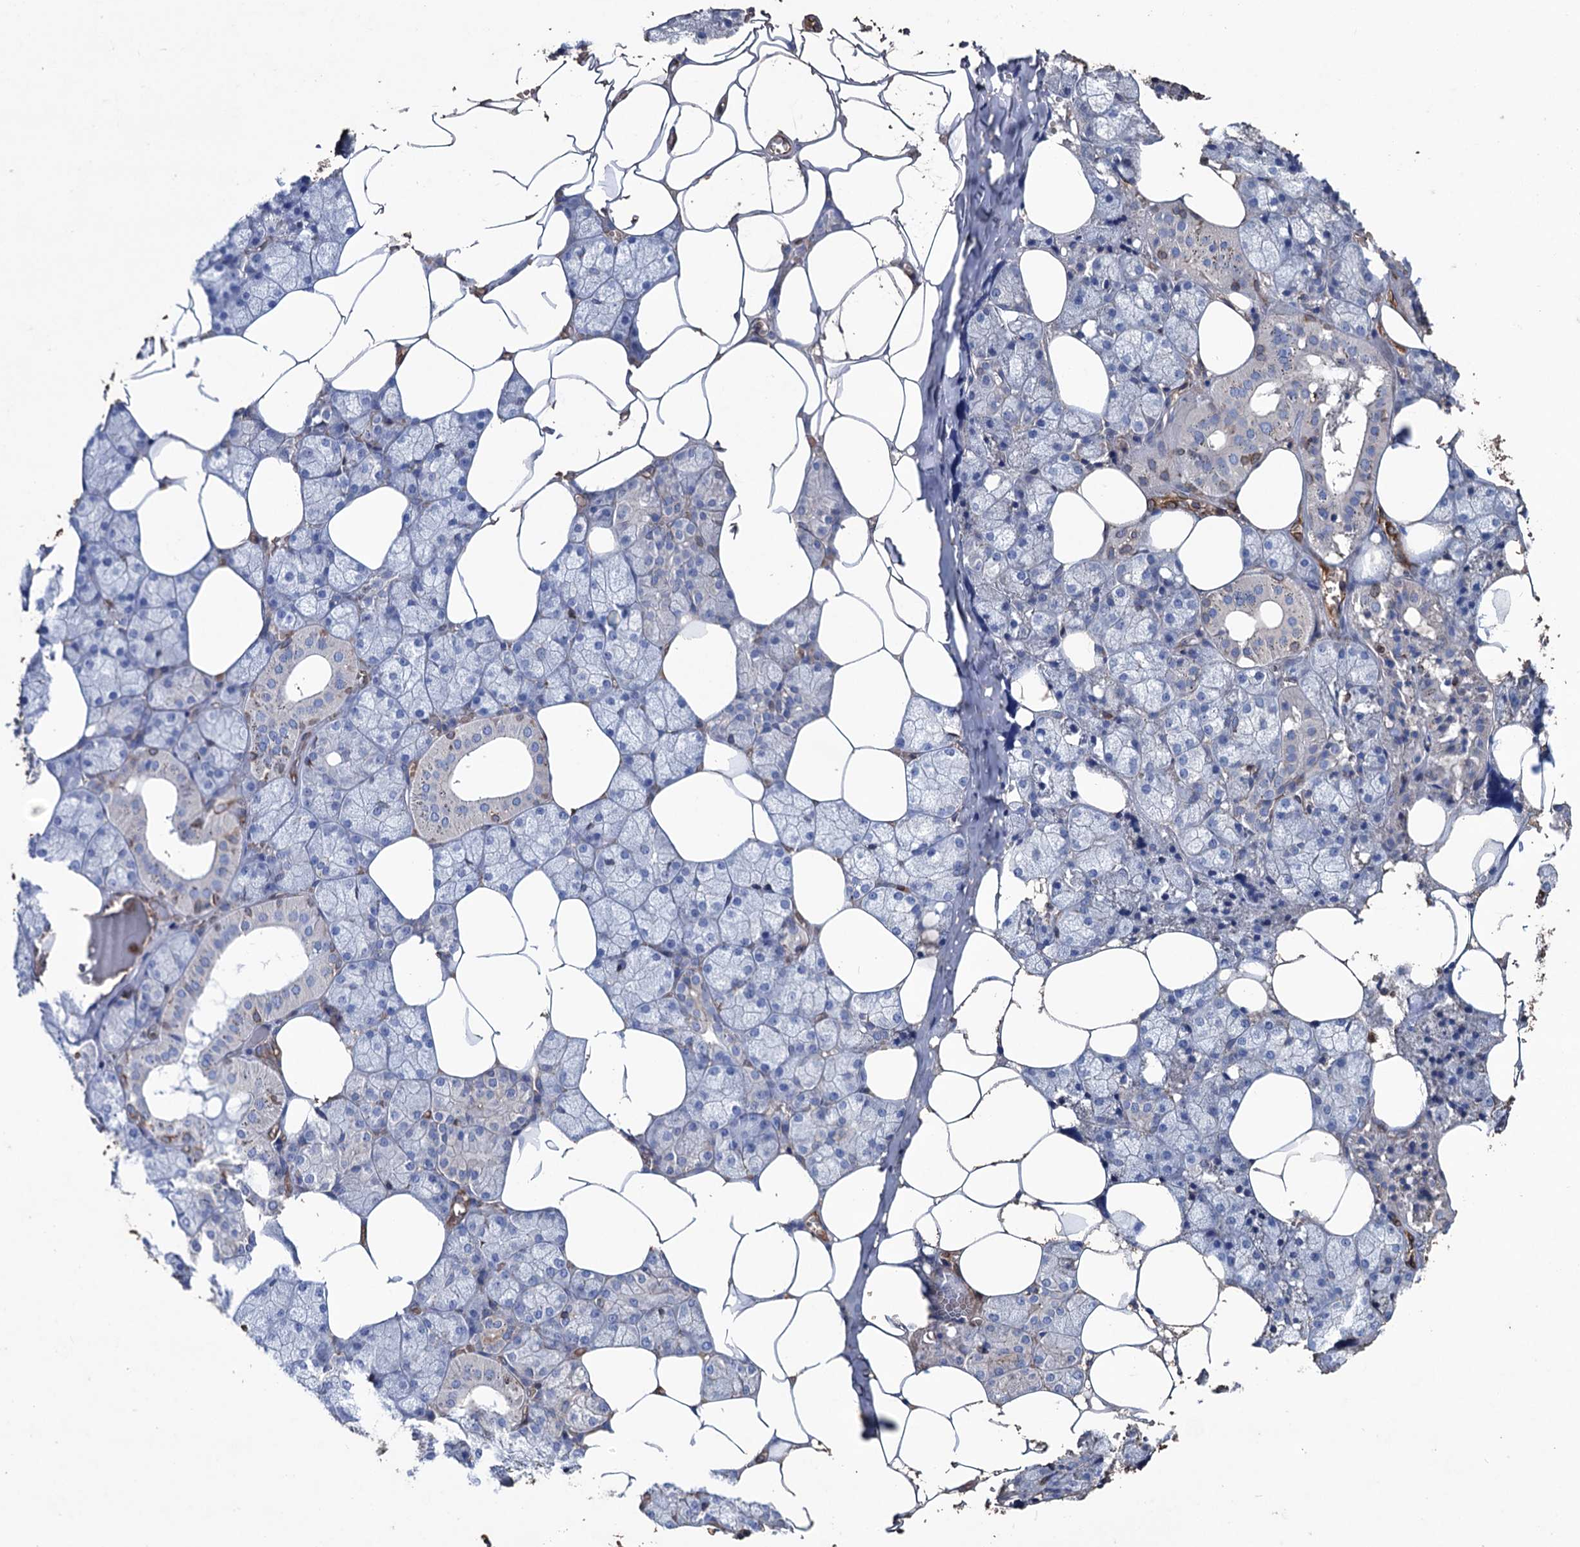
{"staining": {"intensity": "negative", "quantity": "none", "location": "none"}, "tissue": "salivary gland", "cell_type": "Glandular cells", "image_type": "normal", "snomed": [{"axis": "morphology", "description": "Normal tissue, NOS"}, {"axis": "topography", "description": "Salivary gland"}], "caption": "Immunohistochemistry photomicrograph of normal salivary gland stained for a protein (brown), which demonstrates no positivity in glandular cells.", "gene": "STING1", "patient": {"sex": "male", "age": 62}}